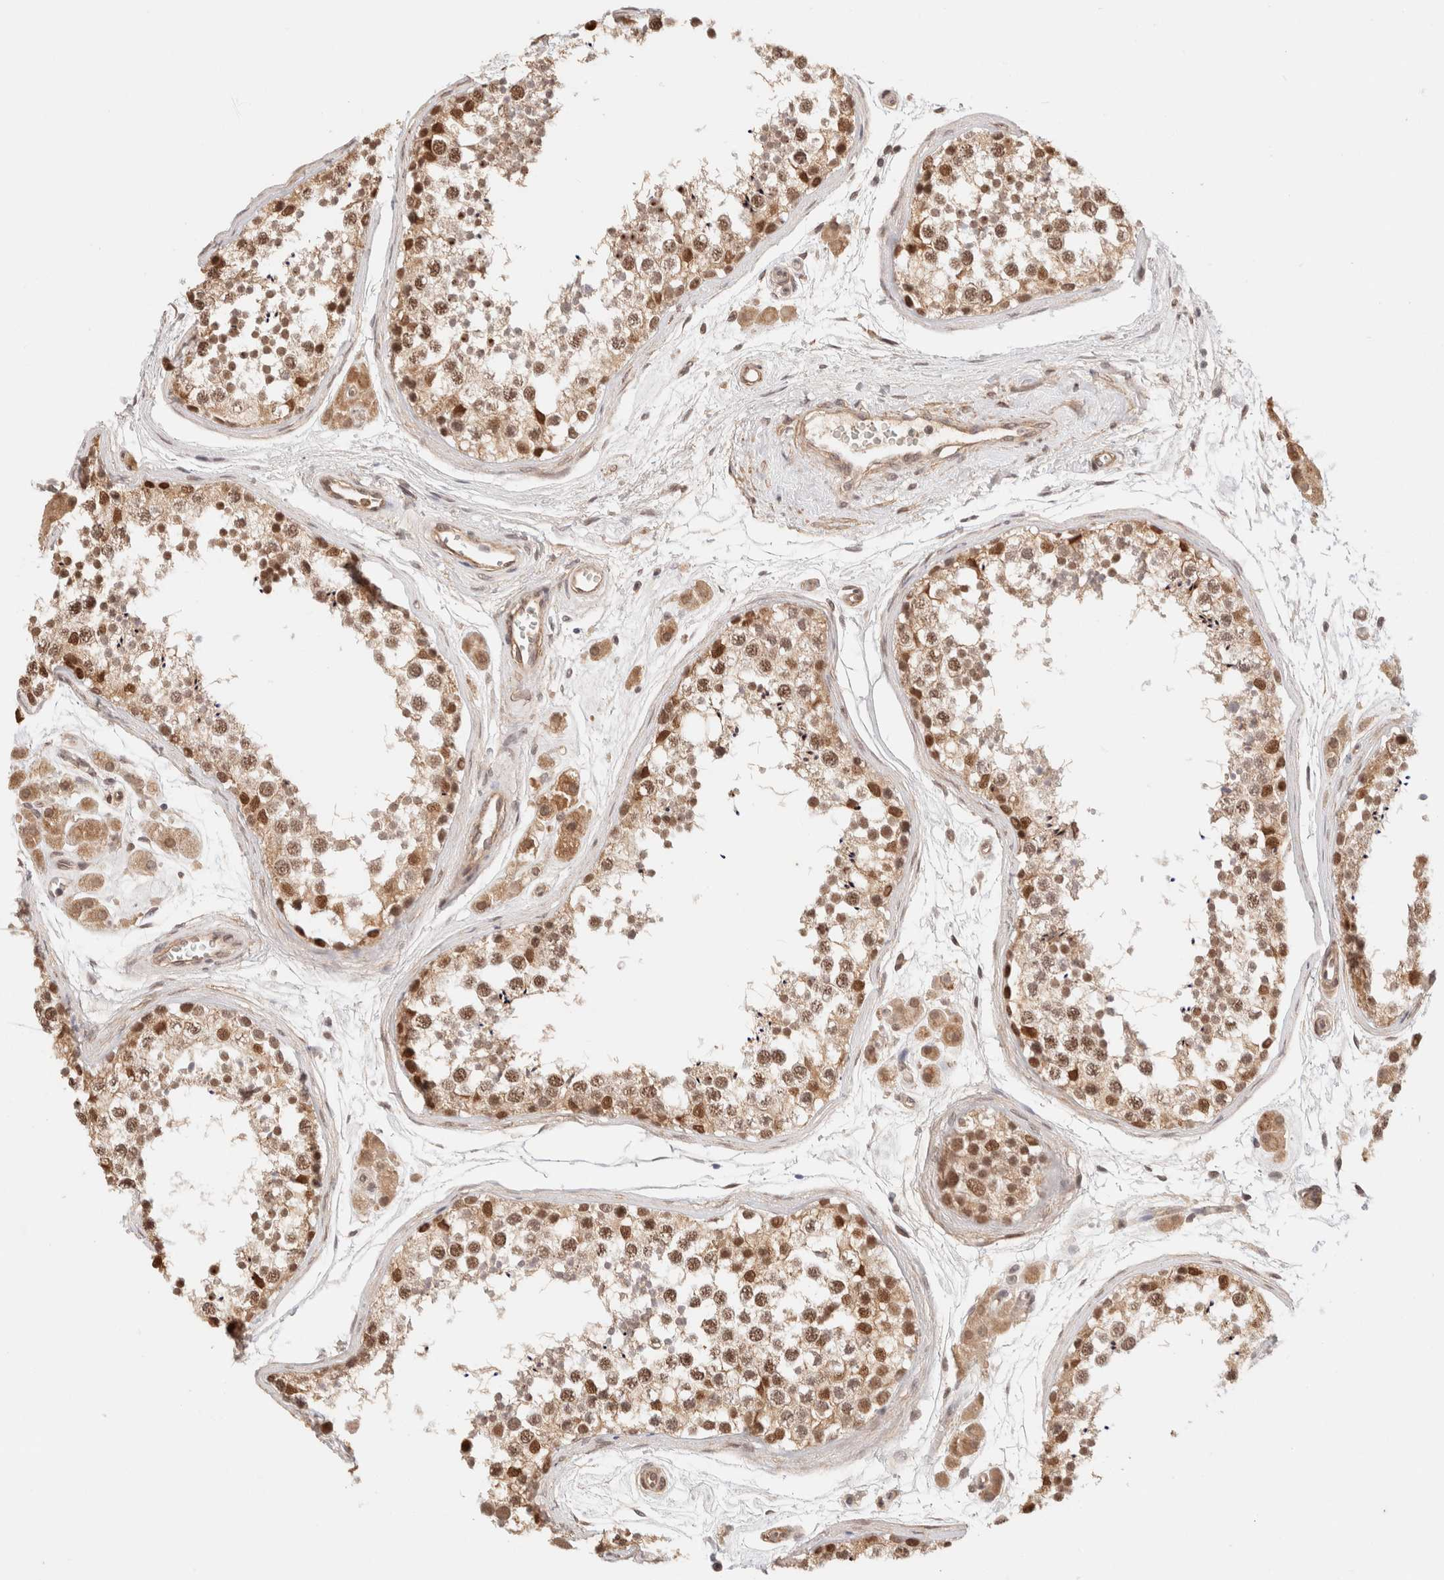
{"staining": {"intensity": "strong", "quantity": "25%-75%", "location": "cytoplasmic/membranous,nuclear"}, "tissue": "testis", "cell_type": "Cells in seminiferous ducts", "image_type": "normal", "snomed": [{"axis": "morphology", "description": "Normal tissue, NOS"}, {"axis": "topography", "description": "Testis"}], "caption": "This is a micrograph of immunohistochemistry (IHC) staining of unremarkable testis, which shows strong expression in the cytoplasmic/membranous,nuclear of cells in seminiferous ducts.", "gene": "BRPF3", "patient": {"sex": "male", "age": 56}}